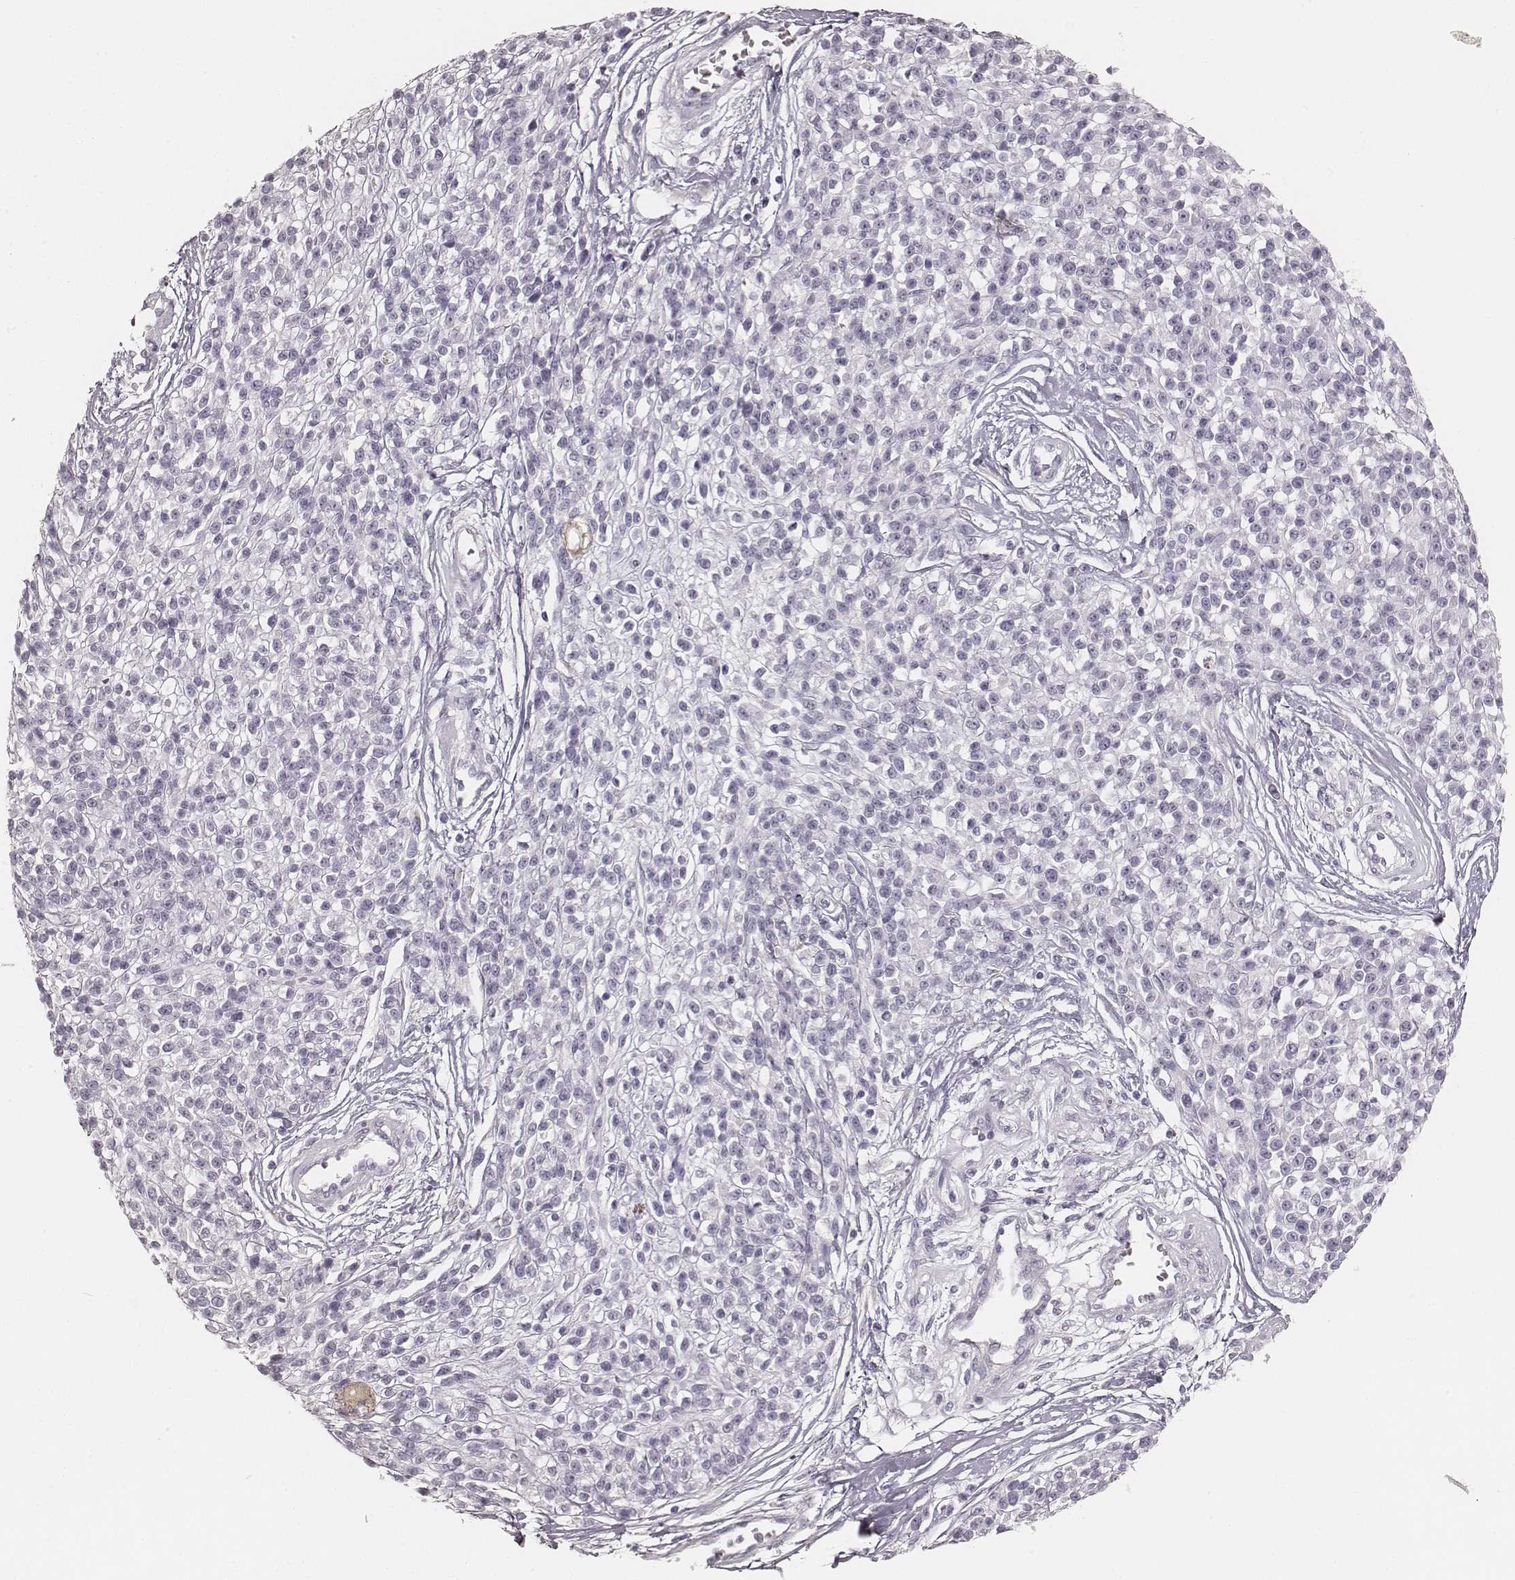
{"staining": {"intensity": "negative", "quantity": "none", "location": "none"}, "tissue": "melanoma", "cell_type": "Tumor cells", "image_type": "cancer", "snomed": [{"axis": "morphology", "description": "Malignant melanoma, NOS"}, {"axis": "topography", "description": "Skin"}, {"axis": "topography", "description": "Skin of trunk"}], "caption": "Protein analysis of melanoma reveals no significant positivity in tumor cells.", "gene": "HNF4G", "patient": {"sex": "male", "age": 74}}